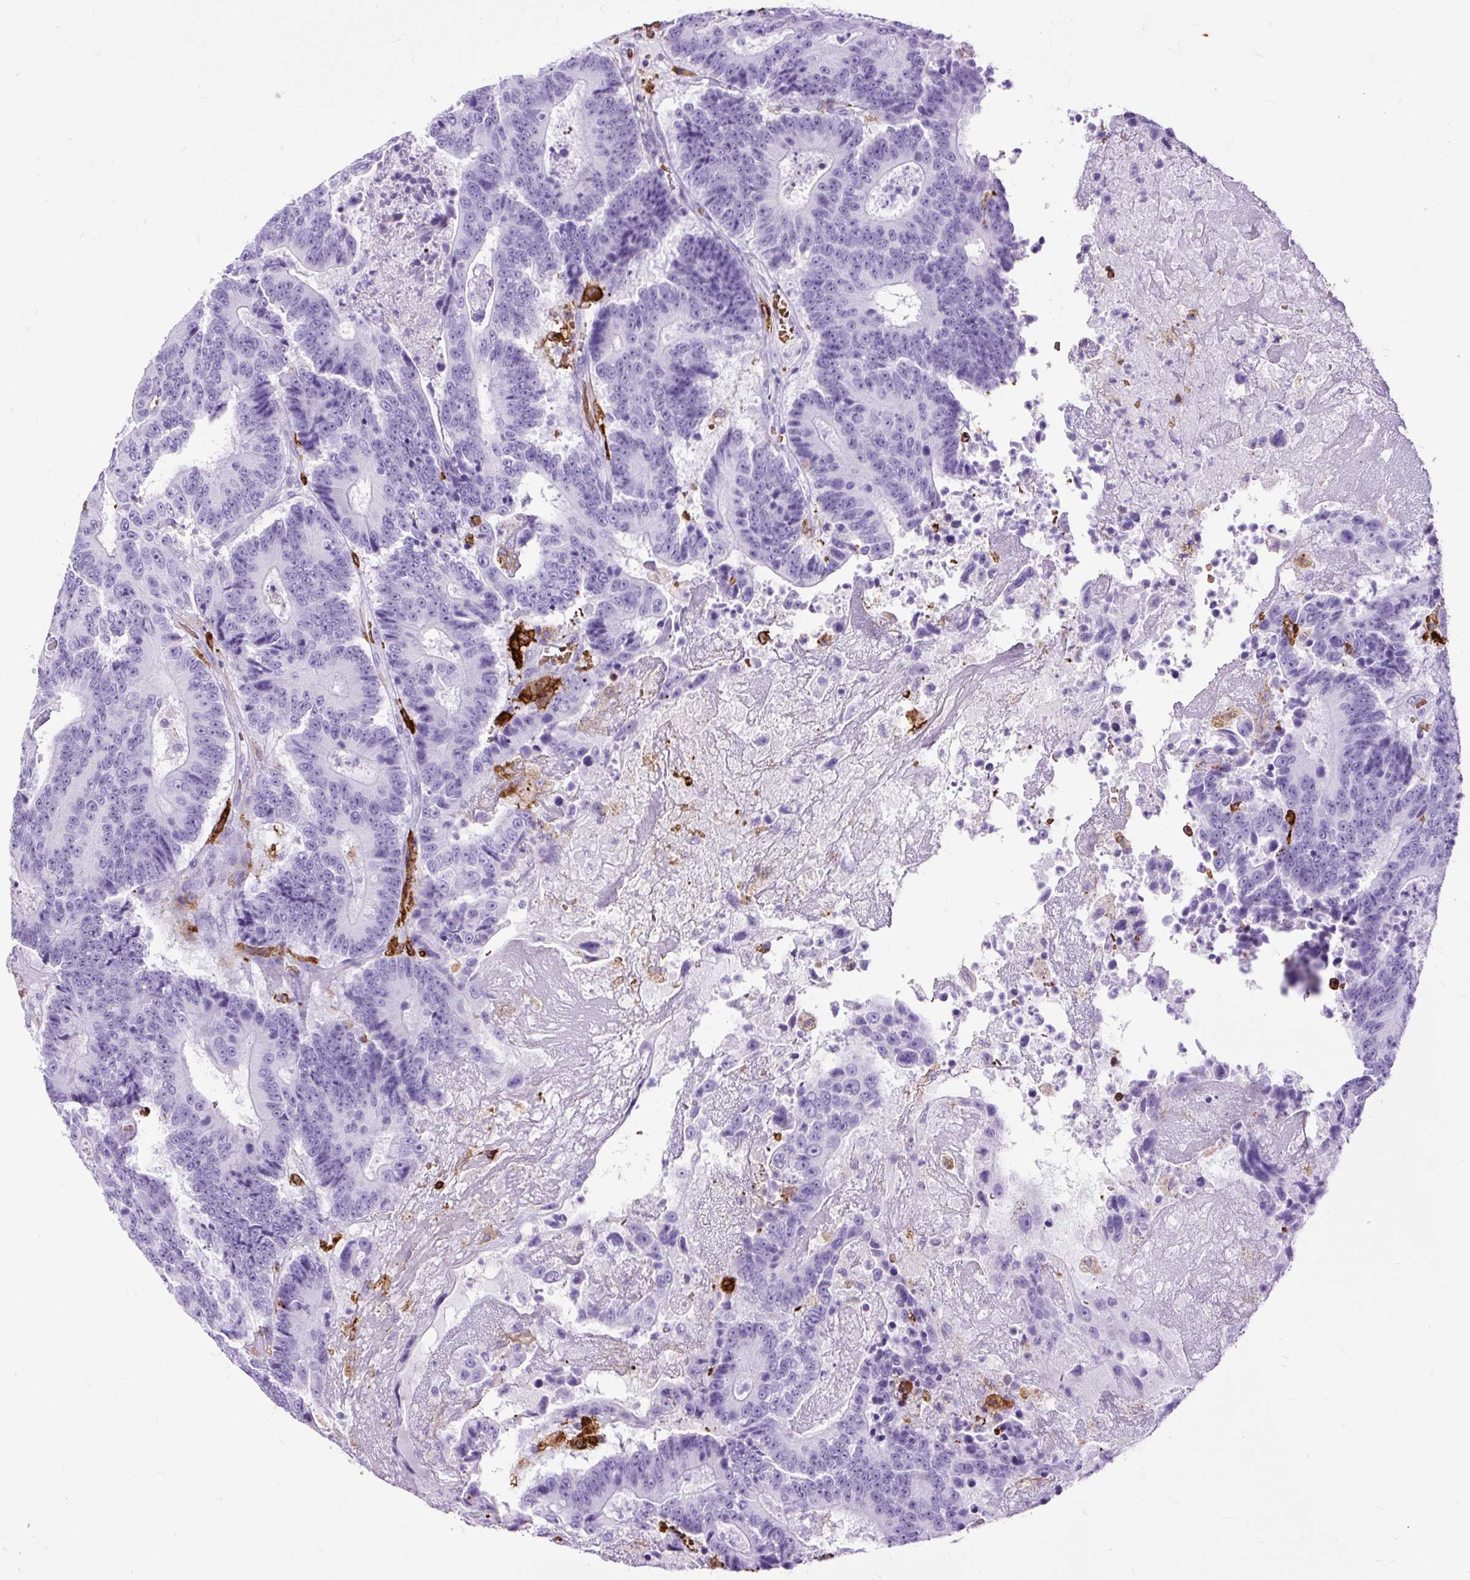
{"staining": {"intensity": "negative", "quantity": "none", "location": "none"}, "tissue": "colorectal cancer", "cell_type": "Tumor cells", "image_type": "cancer", "snomed": [{"axis": "morphology", "description": "Adenocarcinoma, NOS"}, {"axis": "topography", "description": "Colon"}], "caption": "Immunohistochemical staining of adenocarcinoma (colorectal) shows no significant expression in tumor cells.", "gene": "HLA-DRA", "patient": {"sex": "male", "age": 83}}